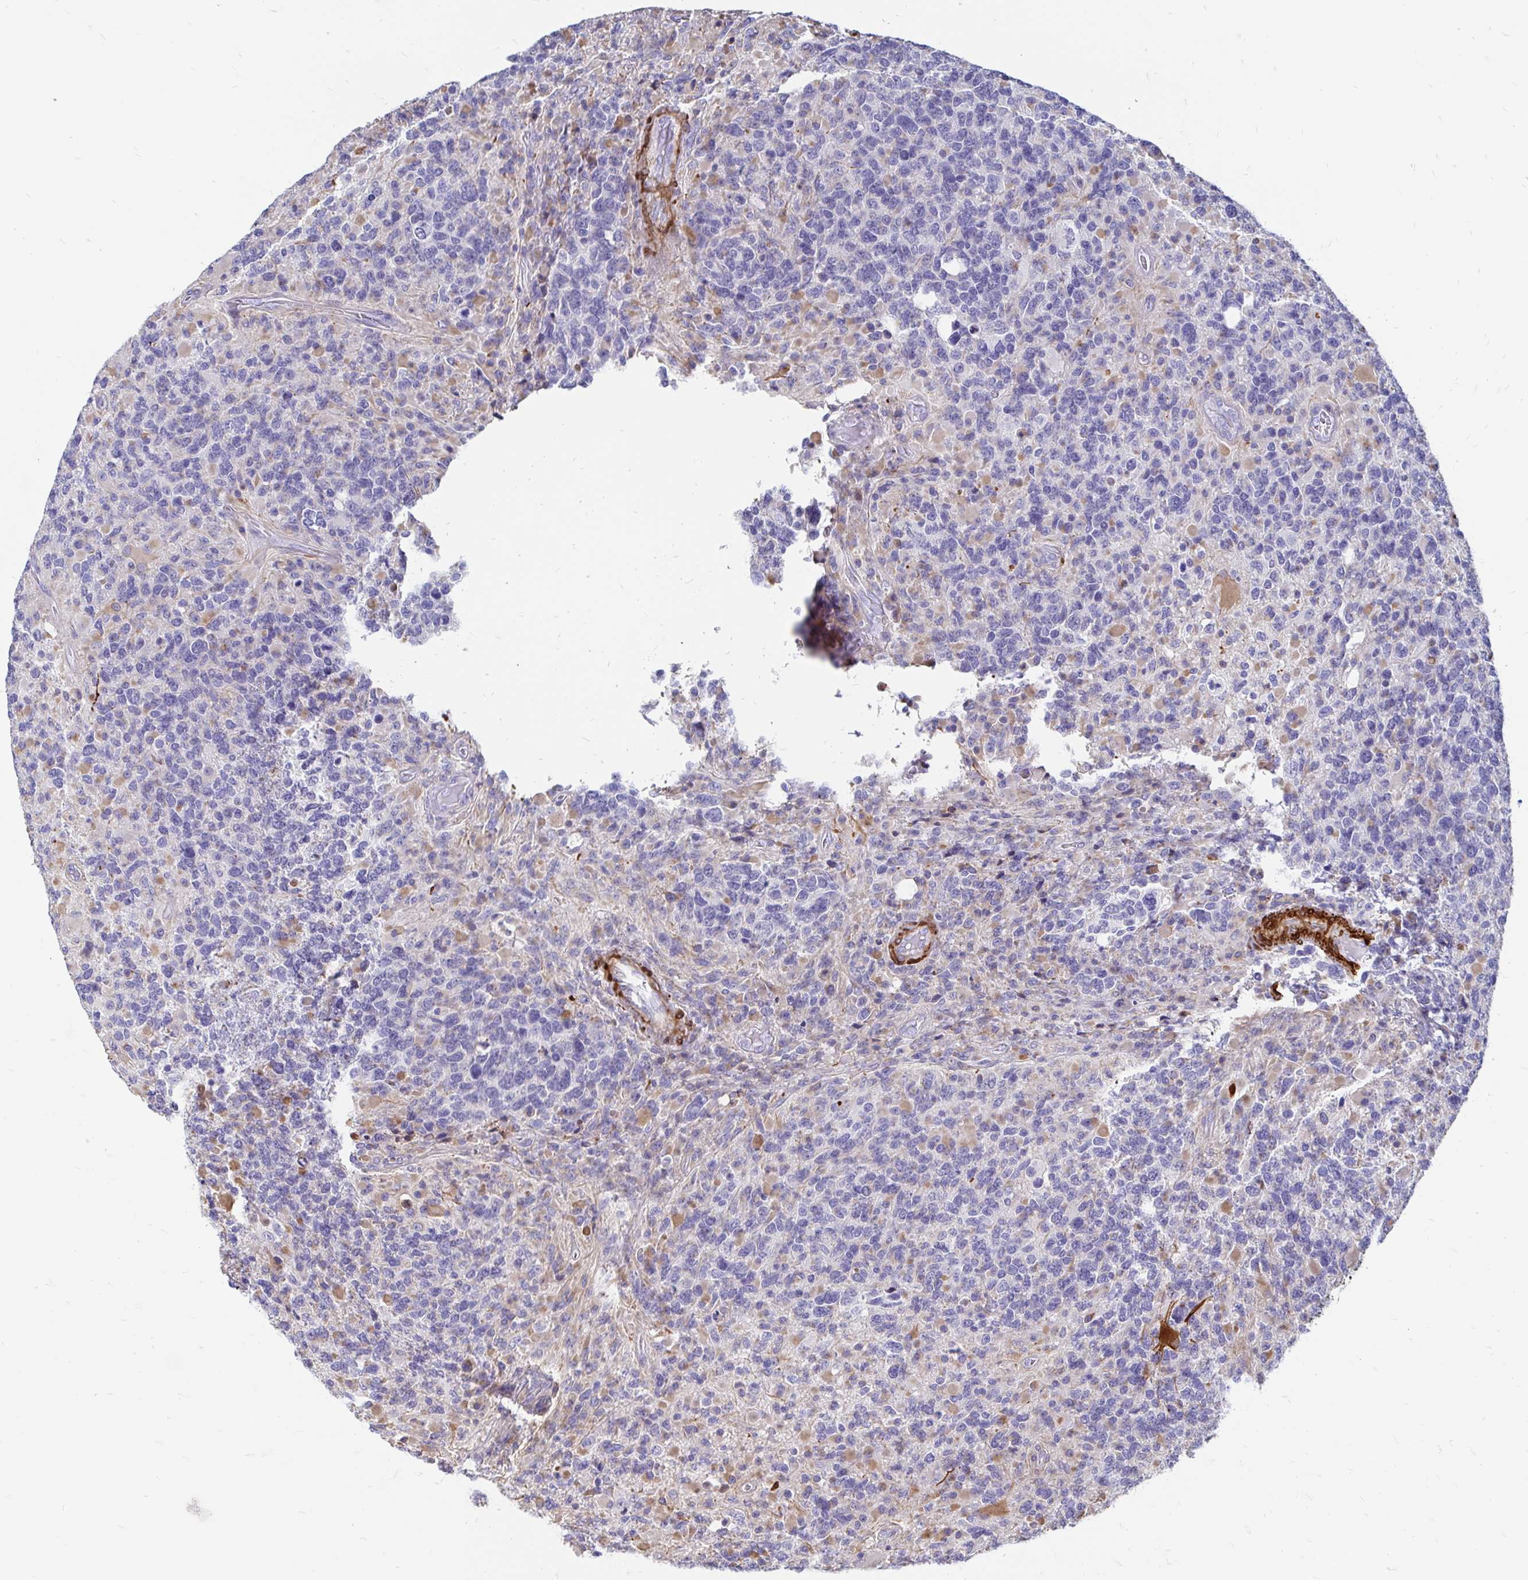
{"staining": {"intensity": "negative", "quantity": "none", "location": "none"}, "tissue": "glioma", "cell_type": "Tumor cells", "image_type": "cancer", "snomed": [{"axis": "morphology", "description": "Glioma, malignant, High grade"}, {"axis": "topography", "description": "Brain"}], "caption": "Protein analysis of high-grade glioma (malignant) reveals no significant expression in tumor cells. (DAB (3,3'-diaminobenzidine) IHC visualized using brightfield microscopy, high magnification).", "gene": "CDKL1", "patient": {"sex": "female", "age": 40}}